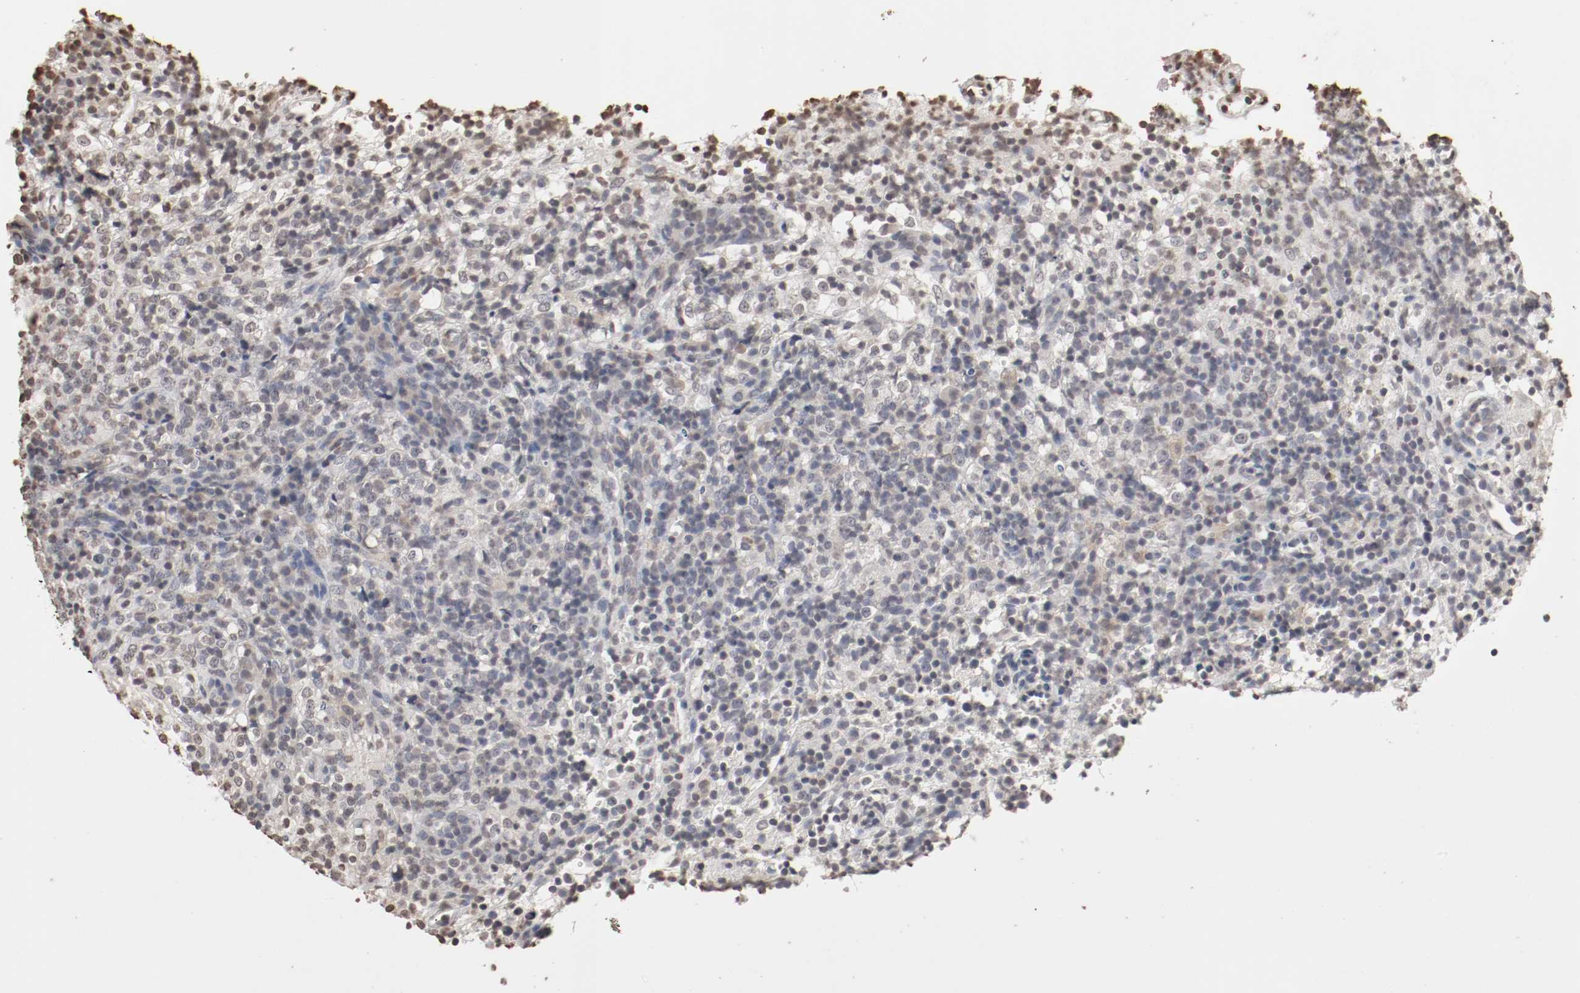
{"staining": {"intensity": "weak", "quantity": "<25%", "location": "cytoplasmic/membranous,nuclear"}, "tissue": "lymphoma", "cell_type": "Tumor cells", "image_type": "cancer", "snomed": [{"axis": "morphology", "description": "Malignant lymphoma, non-Hodgkin's type, High grade"}, {"axis": "topography", "description": "Lymph node"}], "caption": "There is no significant staining in tumor cells of high-grade malignant lymphoma, non-Hodgkin's type.", "gene": "WASL", "patient": {"sex": "female", "age": 76}}